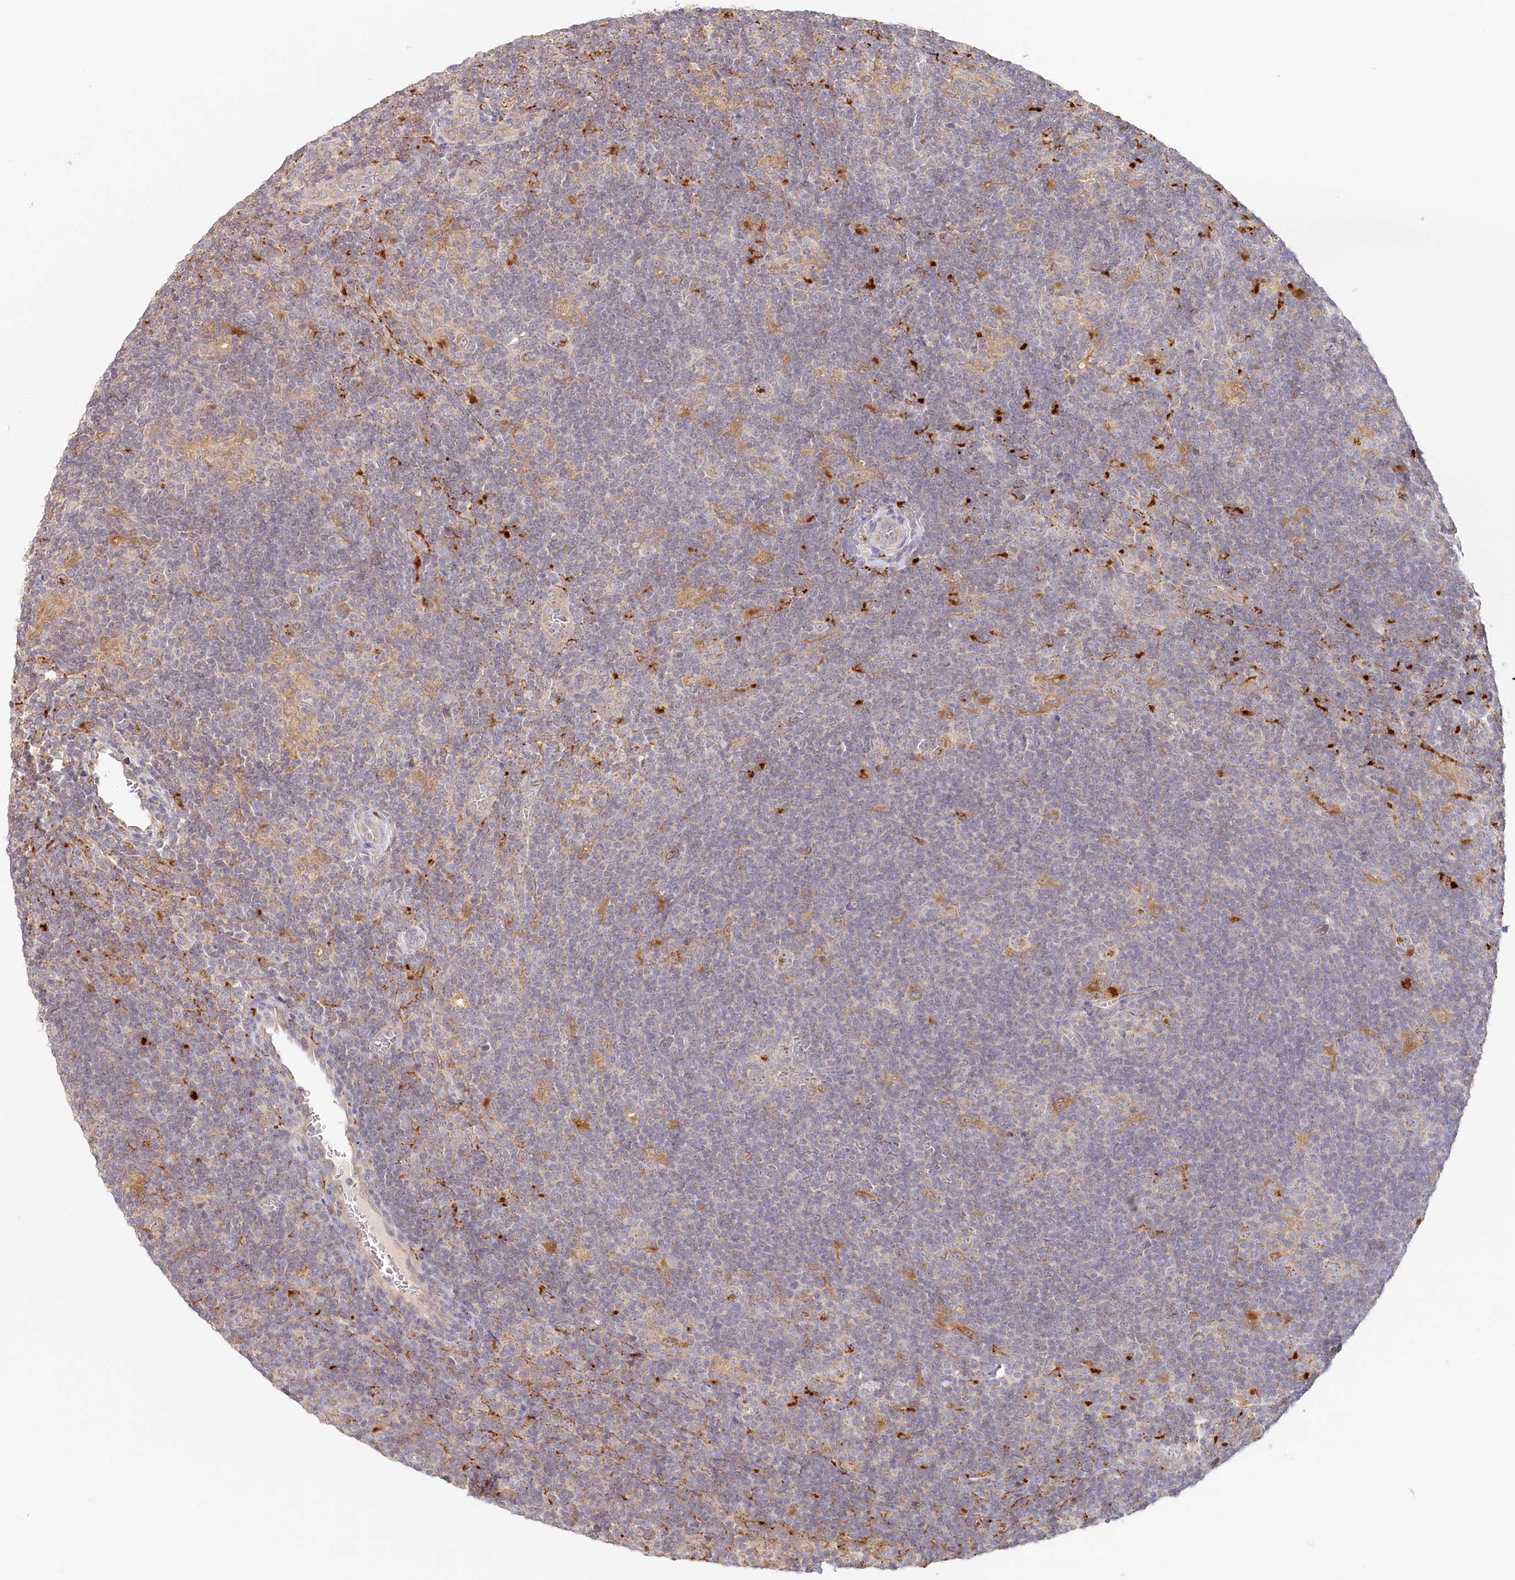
{"staining": {"intensity": "moderate", "quantity": "<25%", "location": "cytoplasmic/membranous"}, "tissue": "lymphoma", "cell_type": "Tumor cells", "image_type": "cancer", "snomed": [{"axis": "morphology", "description": "Hodgkin's disease, NOS"}, {"axis": "topography", "description": "Lymph node"}], "caption": "A low amount of moderate cytoplasmic/membranous expression is seen in approximately <25% of tumor cells in lymphoma tissue.", "gene": "VSIG1", "patient": {"sex": "female", "age": 57}}